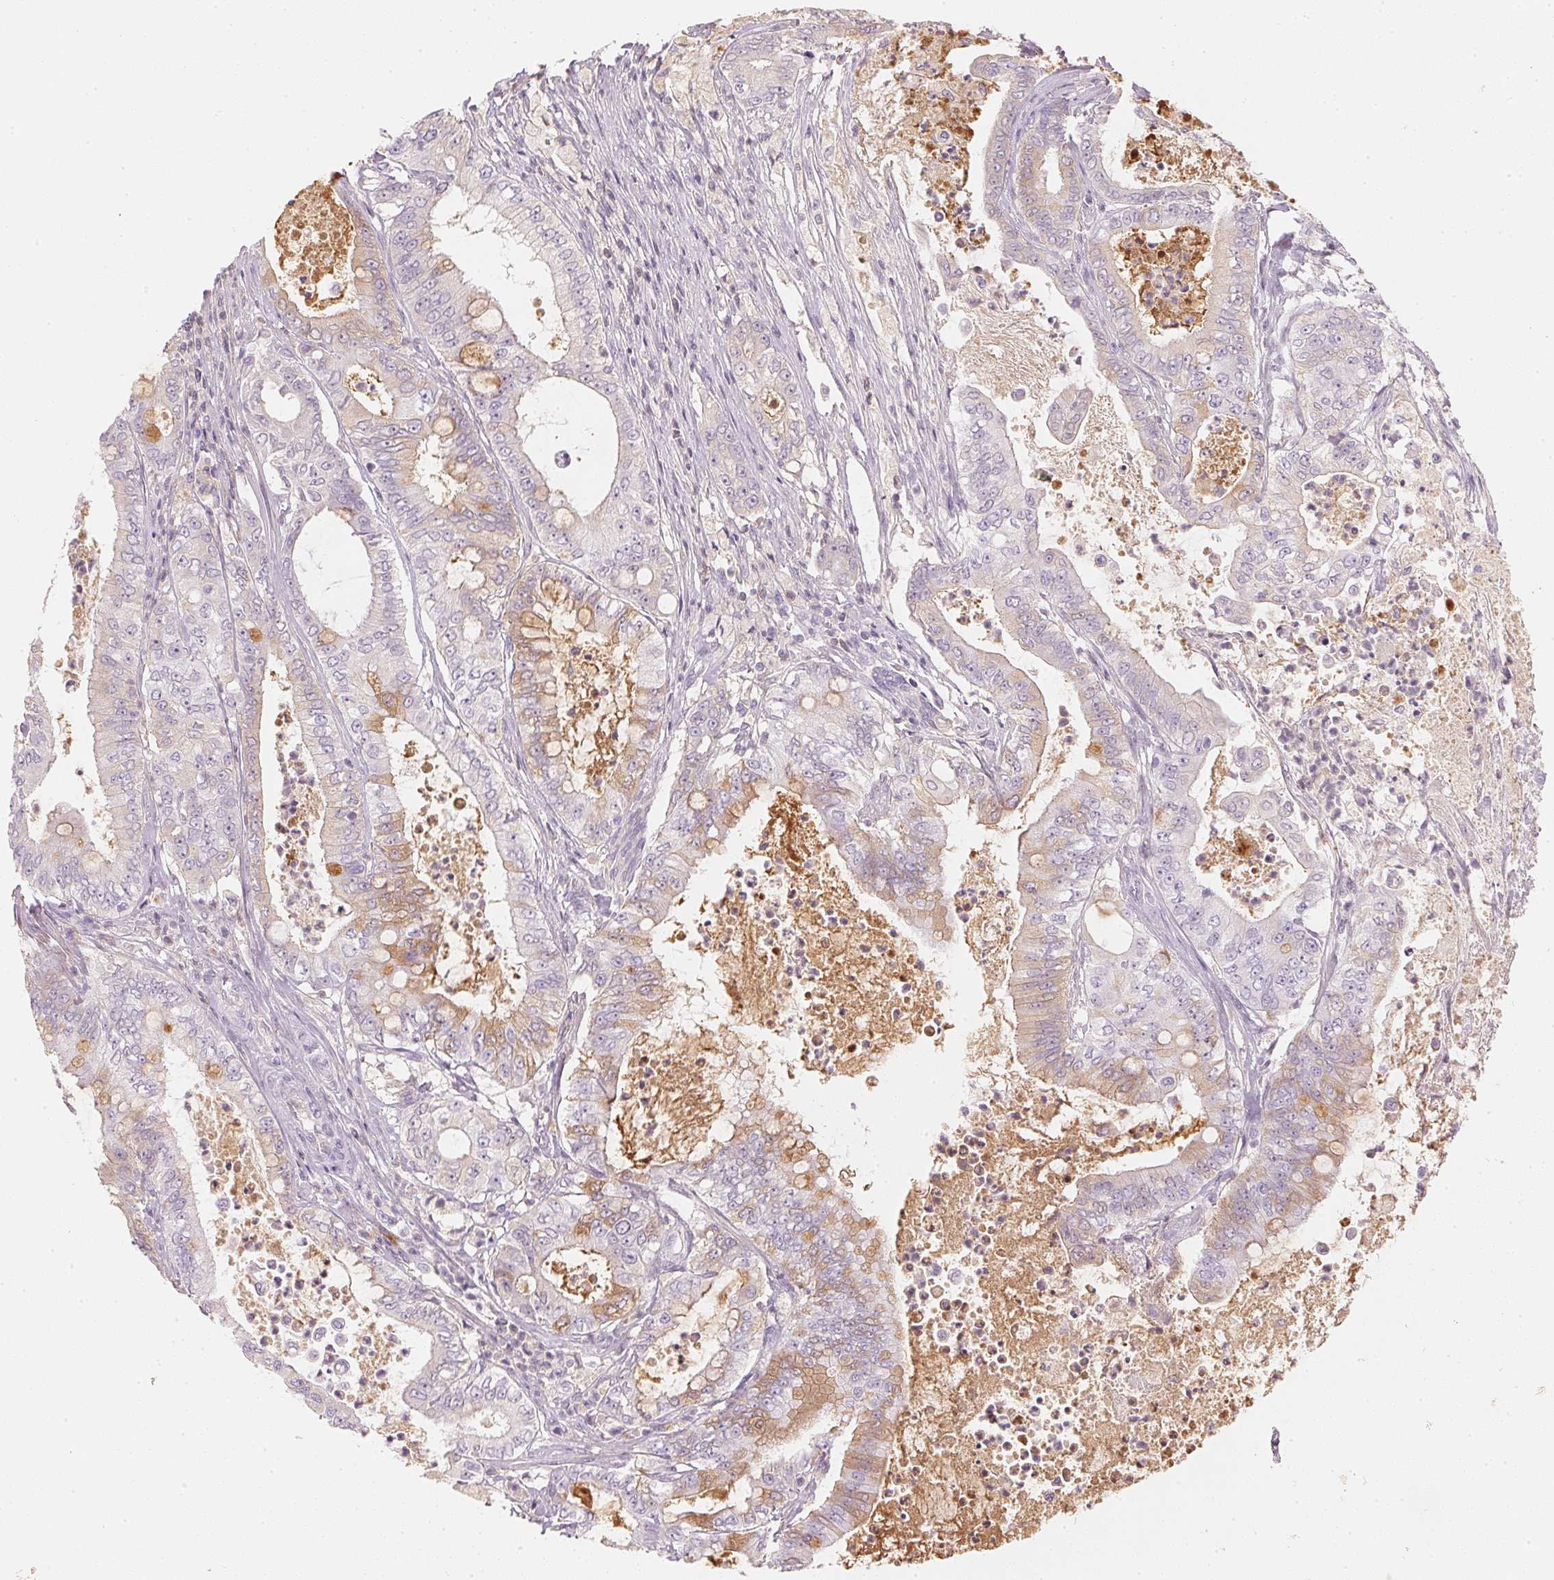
{"staining": {"intensity": "weak", "quantity": "<25%", "location": "cytoplasmic/membranous"}, "tissue": "pancreatic cancer", "cell_type": "Tumor cells", "image_type": "cancer", "snomed": [{"axis": "morphology", "description": "Adenocarcinoma, NOS"}, {"axis": "topography", "description": "Pancreas"}], "caption": "High power microscopy photomicrograph of an IHC photomicrograph of pancreatic cancer (adenocarcinoma), revealing no significant positivity in tumor cells.", "gene": "RMDN2", "patient": {"sex": "male", "age": 71}}